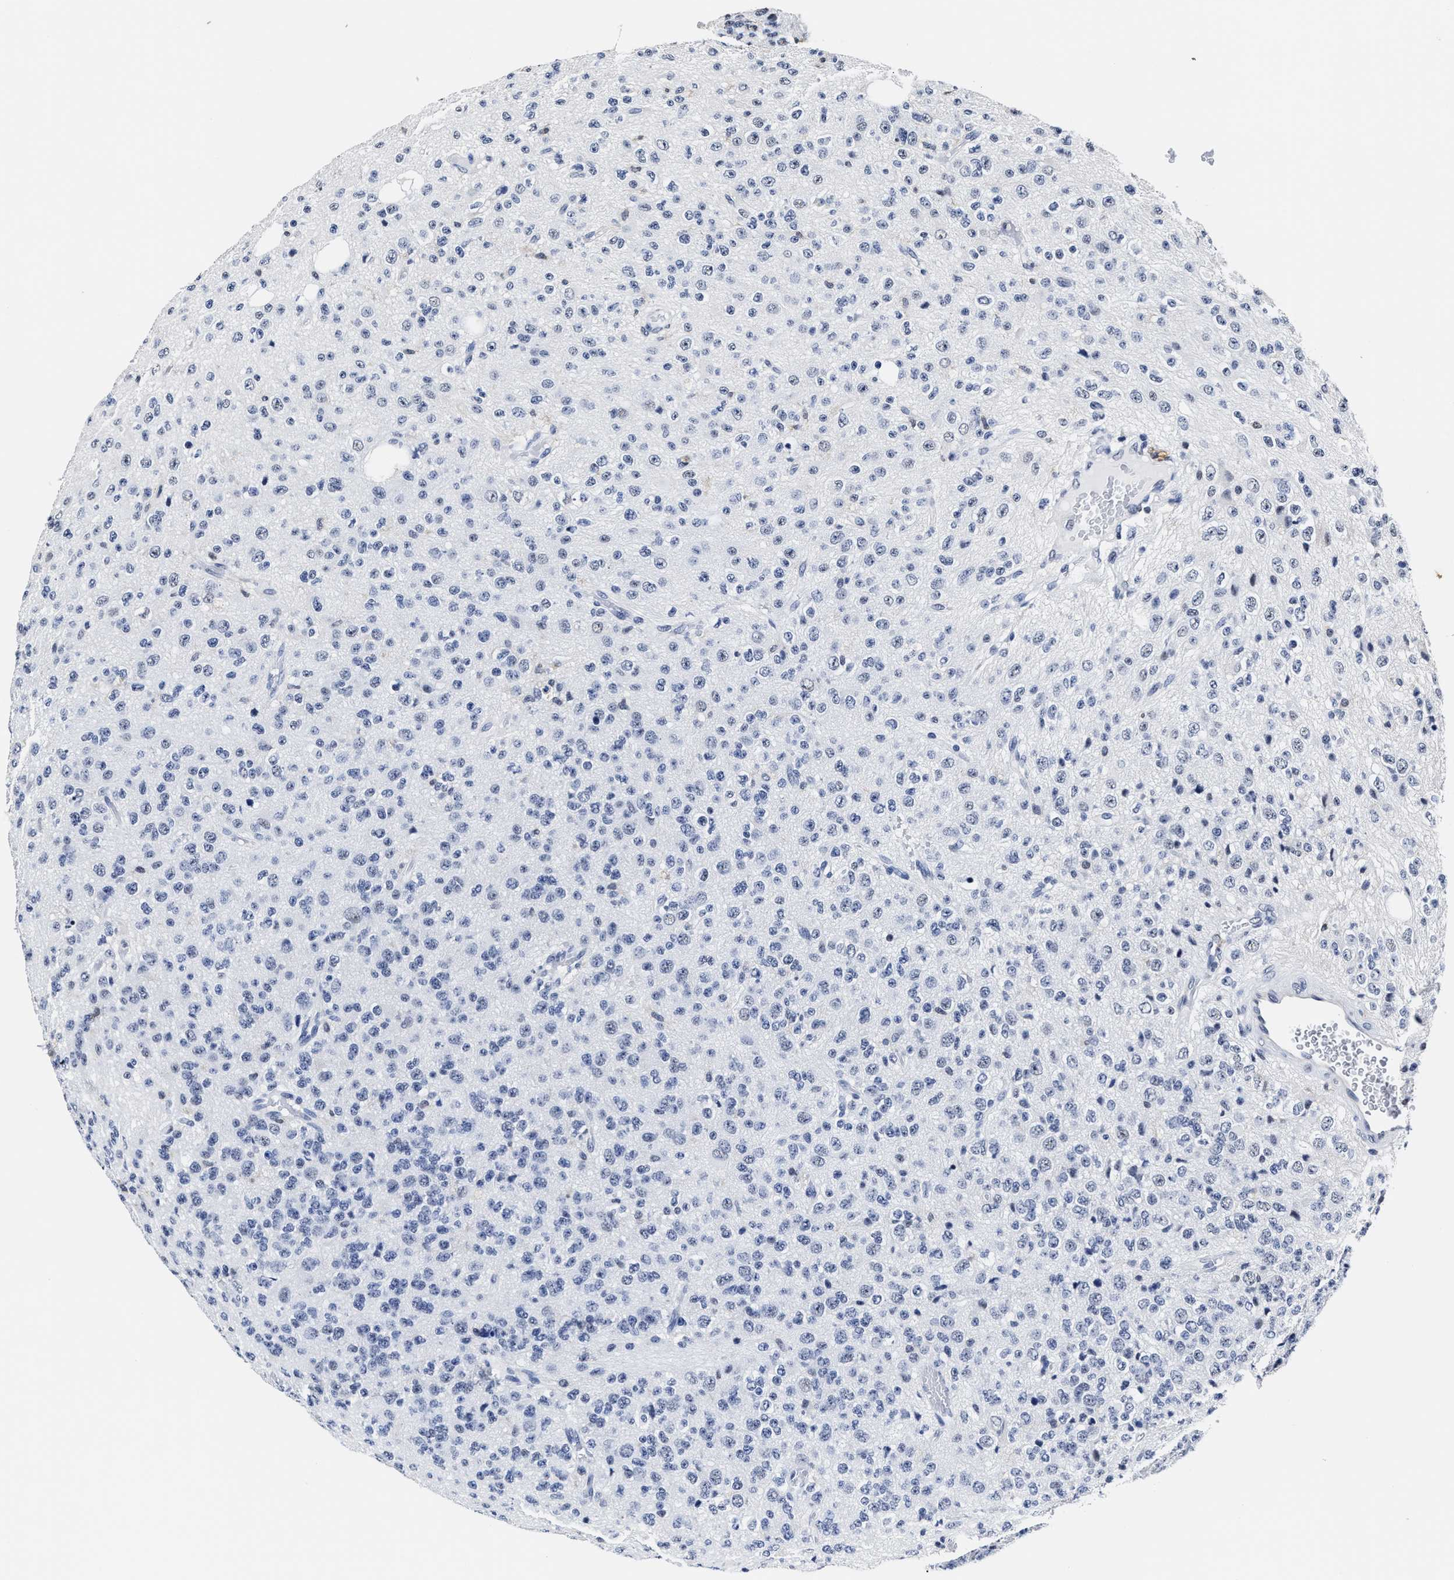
{"staining": {"intensity": "negative", "quantity": "none", "location": "none"}, "tissue": "glioma", "cell_type": "Tumor cells", "image_type": "cancer", "snomed": [{"axis": "morphology", "description": "Glioma, malignant, High grade"}, {"axis": "topography", "description": "pancreas cauda"}], "caption": "An immunohistochemistry photomicrograph of malignant glioma (high-grade) is shown. There is no staining in tumor cells of malignant glioma (high-grade).", "gene": "PRPF4B", "patient": {"sex": "male", "age": 60}}